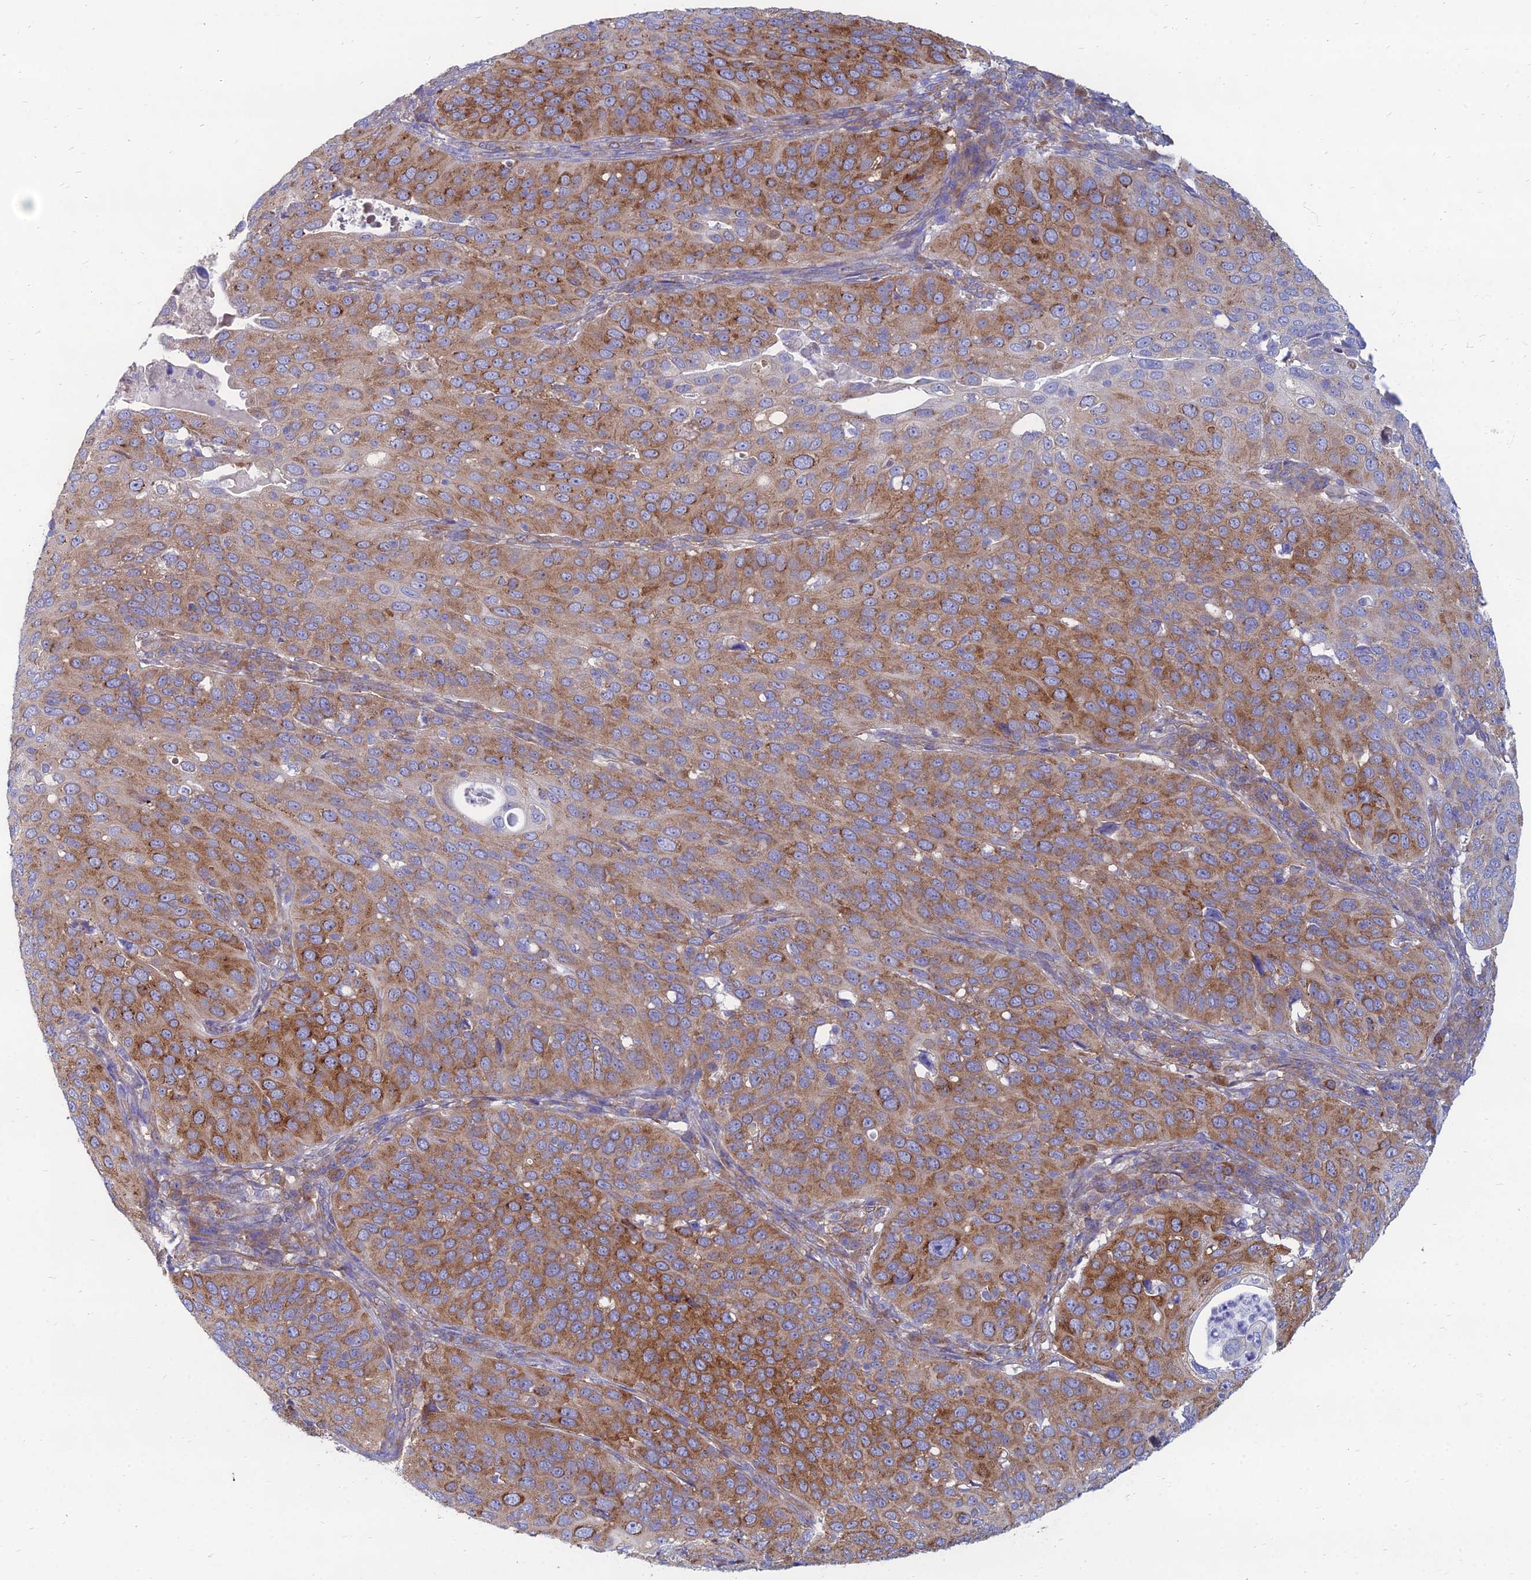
{"staining": {"intensity": "strong", "quantity": ">75%", "location": "cytoplasmic/membranous"}, "tissue": "cervical cancer", "cell_type": "Tumor cells", "image_type": "cancer", "snomed": [{"axis": "morphology", "description": "Squamous cell carcinoma, NOS"}, {"axis": "topography", "description": "Cervix"}], "caption": "Protein expression analysis of cervical cancer (squamous cell carcinoma) exhibits strong cytoplasmic/membranous staining in about >75% of tumor cells.", "gene": "TXLNA", "patient": {"sex": "female", "age": 36}}